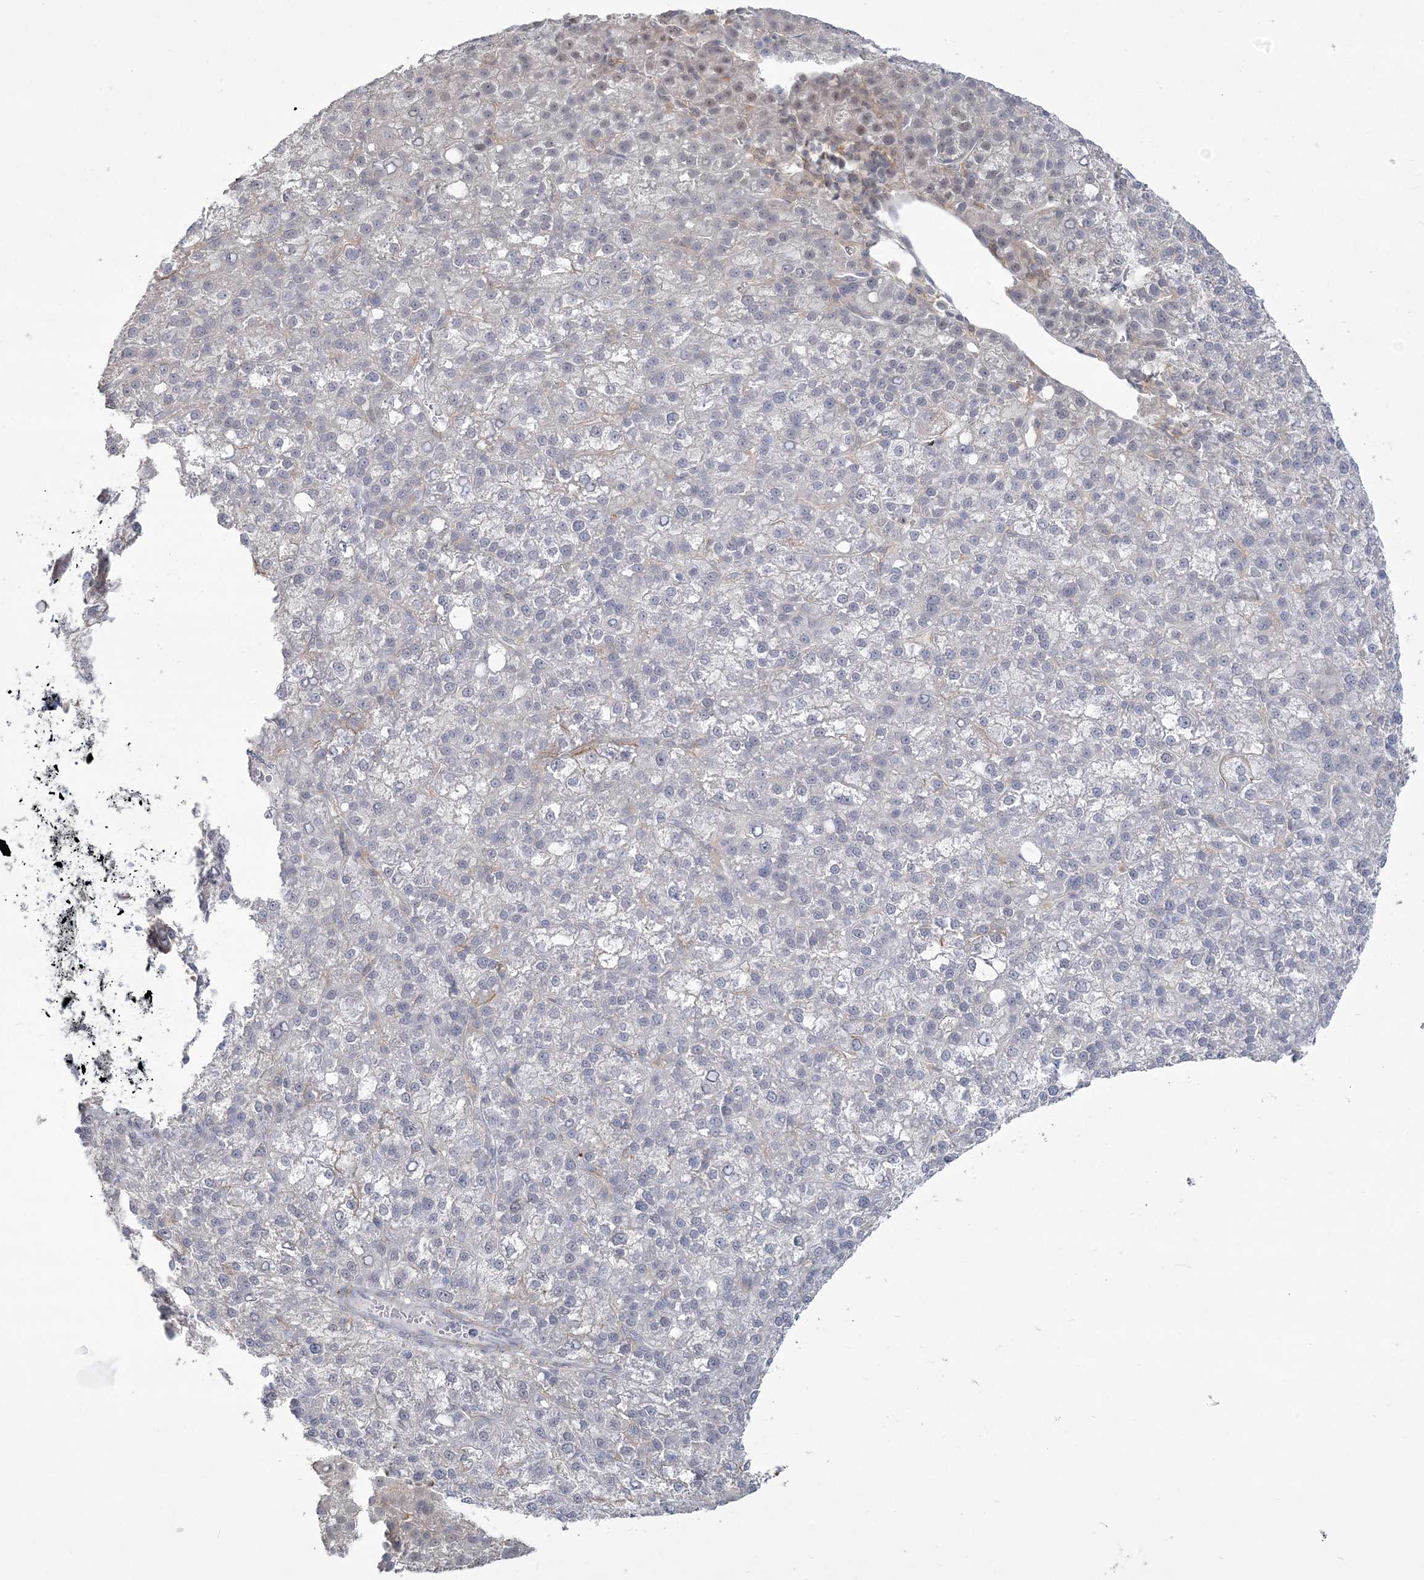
{"staining": {"intensity": "weak", "quantity": "<25%", "location": "nuclear"}, "tissue": "liver cancer", "cell_type": "Tumor cells", "image_type": "cancer", "snomed": [{"axis": "morphology", "description": "Carcinoma, Hepatocellular, NOS"}, {"axis": "topography", "description": "Liver"}], "caption": "Protein analysis of hepatocellular carcinoma (liver) exhibits no significant staining in tumor cells.", "gene": "ANKS1A", "patient": {"sex": "female", "age": 58}}